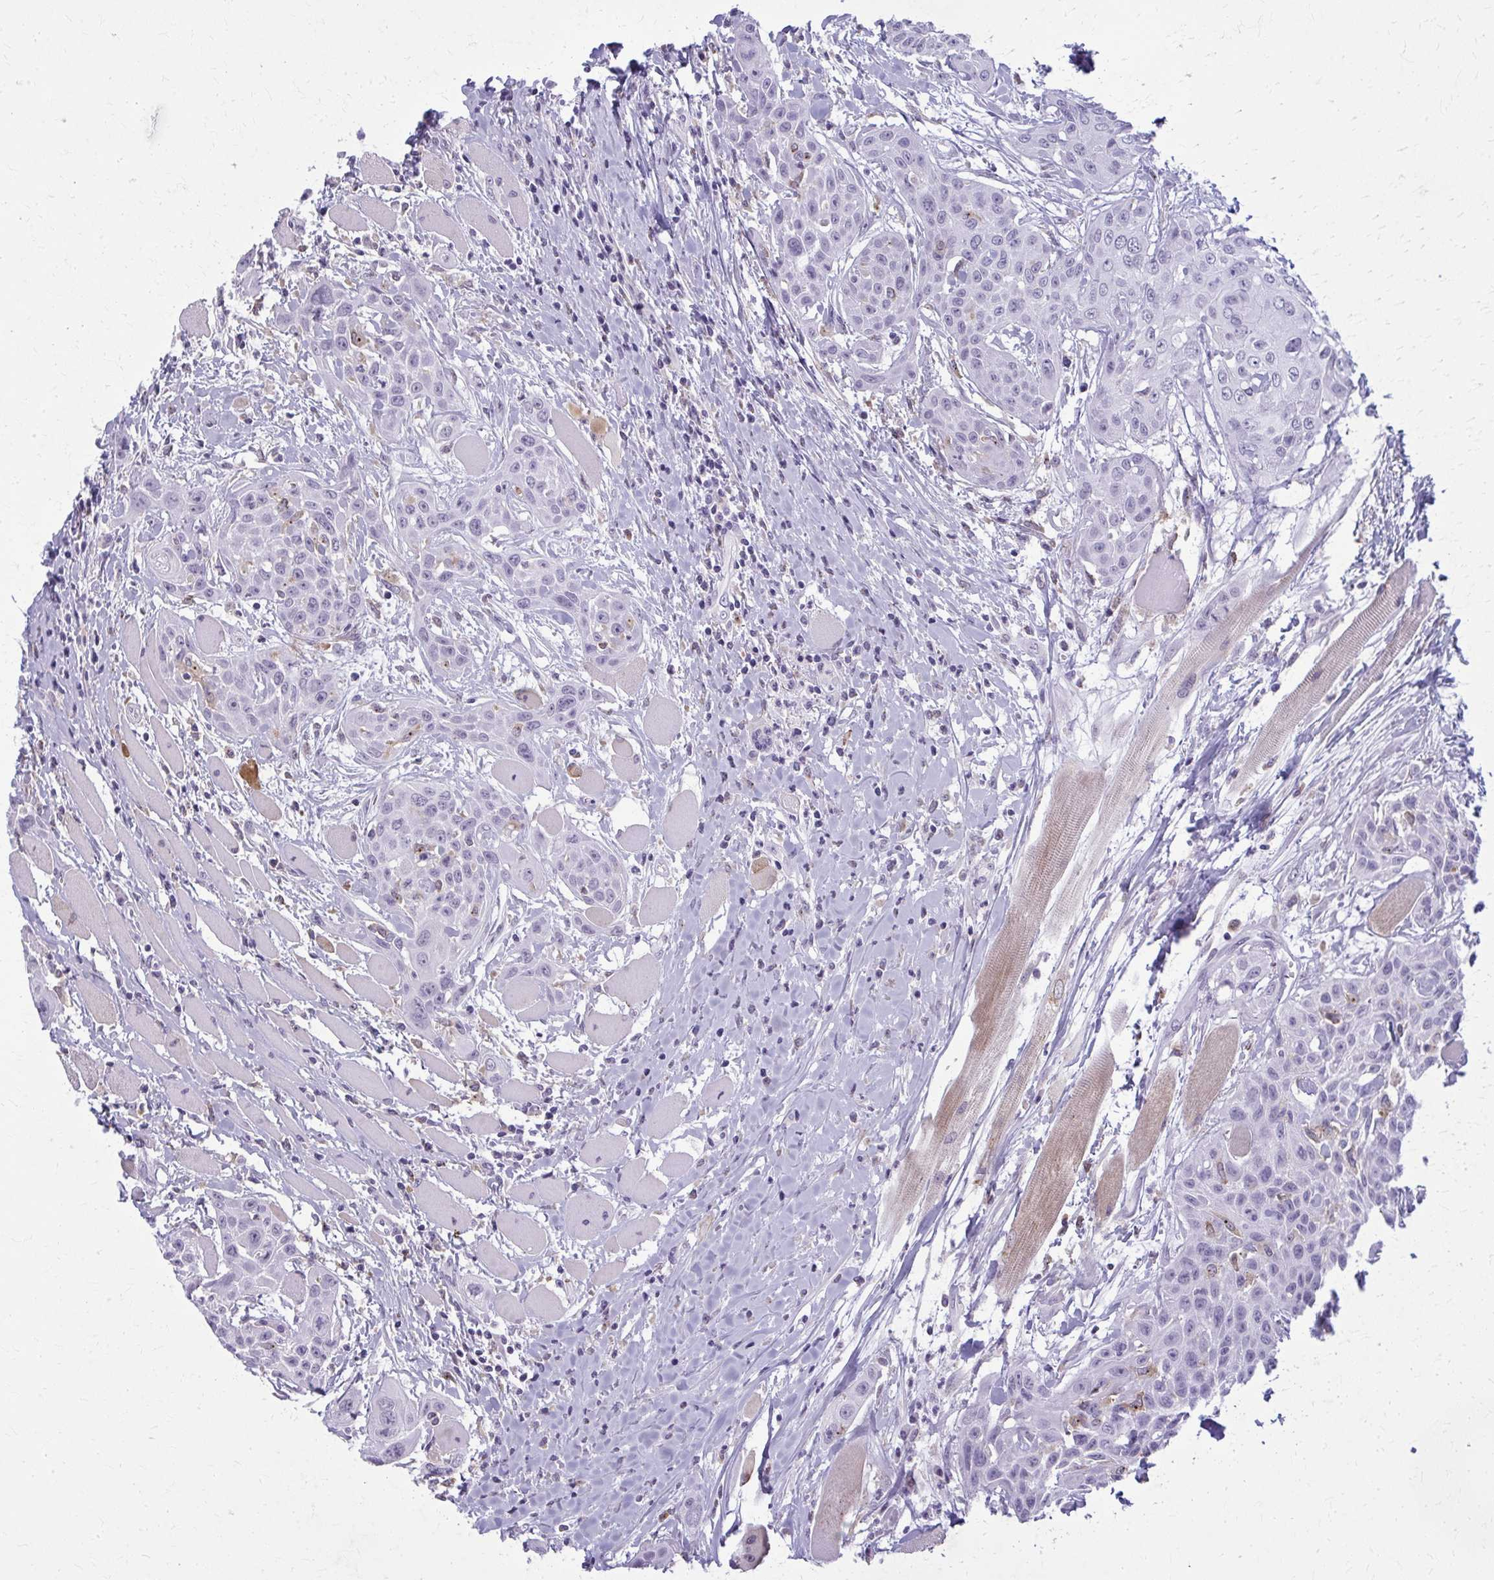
{"staining": {"intensity": "negative", "quantity": "none", "location": "none"}, "tissue": "head and neck cancer", "cell_type": "Tumor cells", "image_type": "cancer", "snomed": [{"axis": "morphology", "description": "Squamous cell carcinoma, NOS"}, {"axis": "topography", "description": "Head-Neck"}], "caption": "This is a image of IHC staining of squamous cell carcinoma (head and neck), which shows no staining in tumor cells.", "gene": "CARD9", "patient": {"sex": "female", "age": 73}}